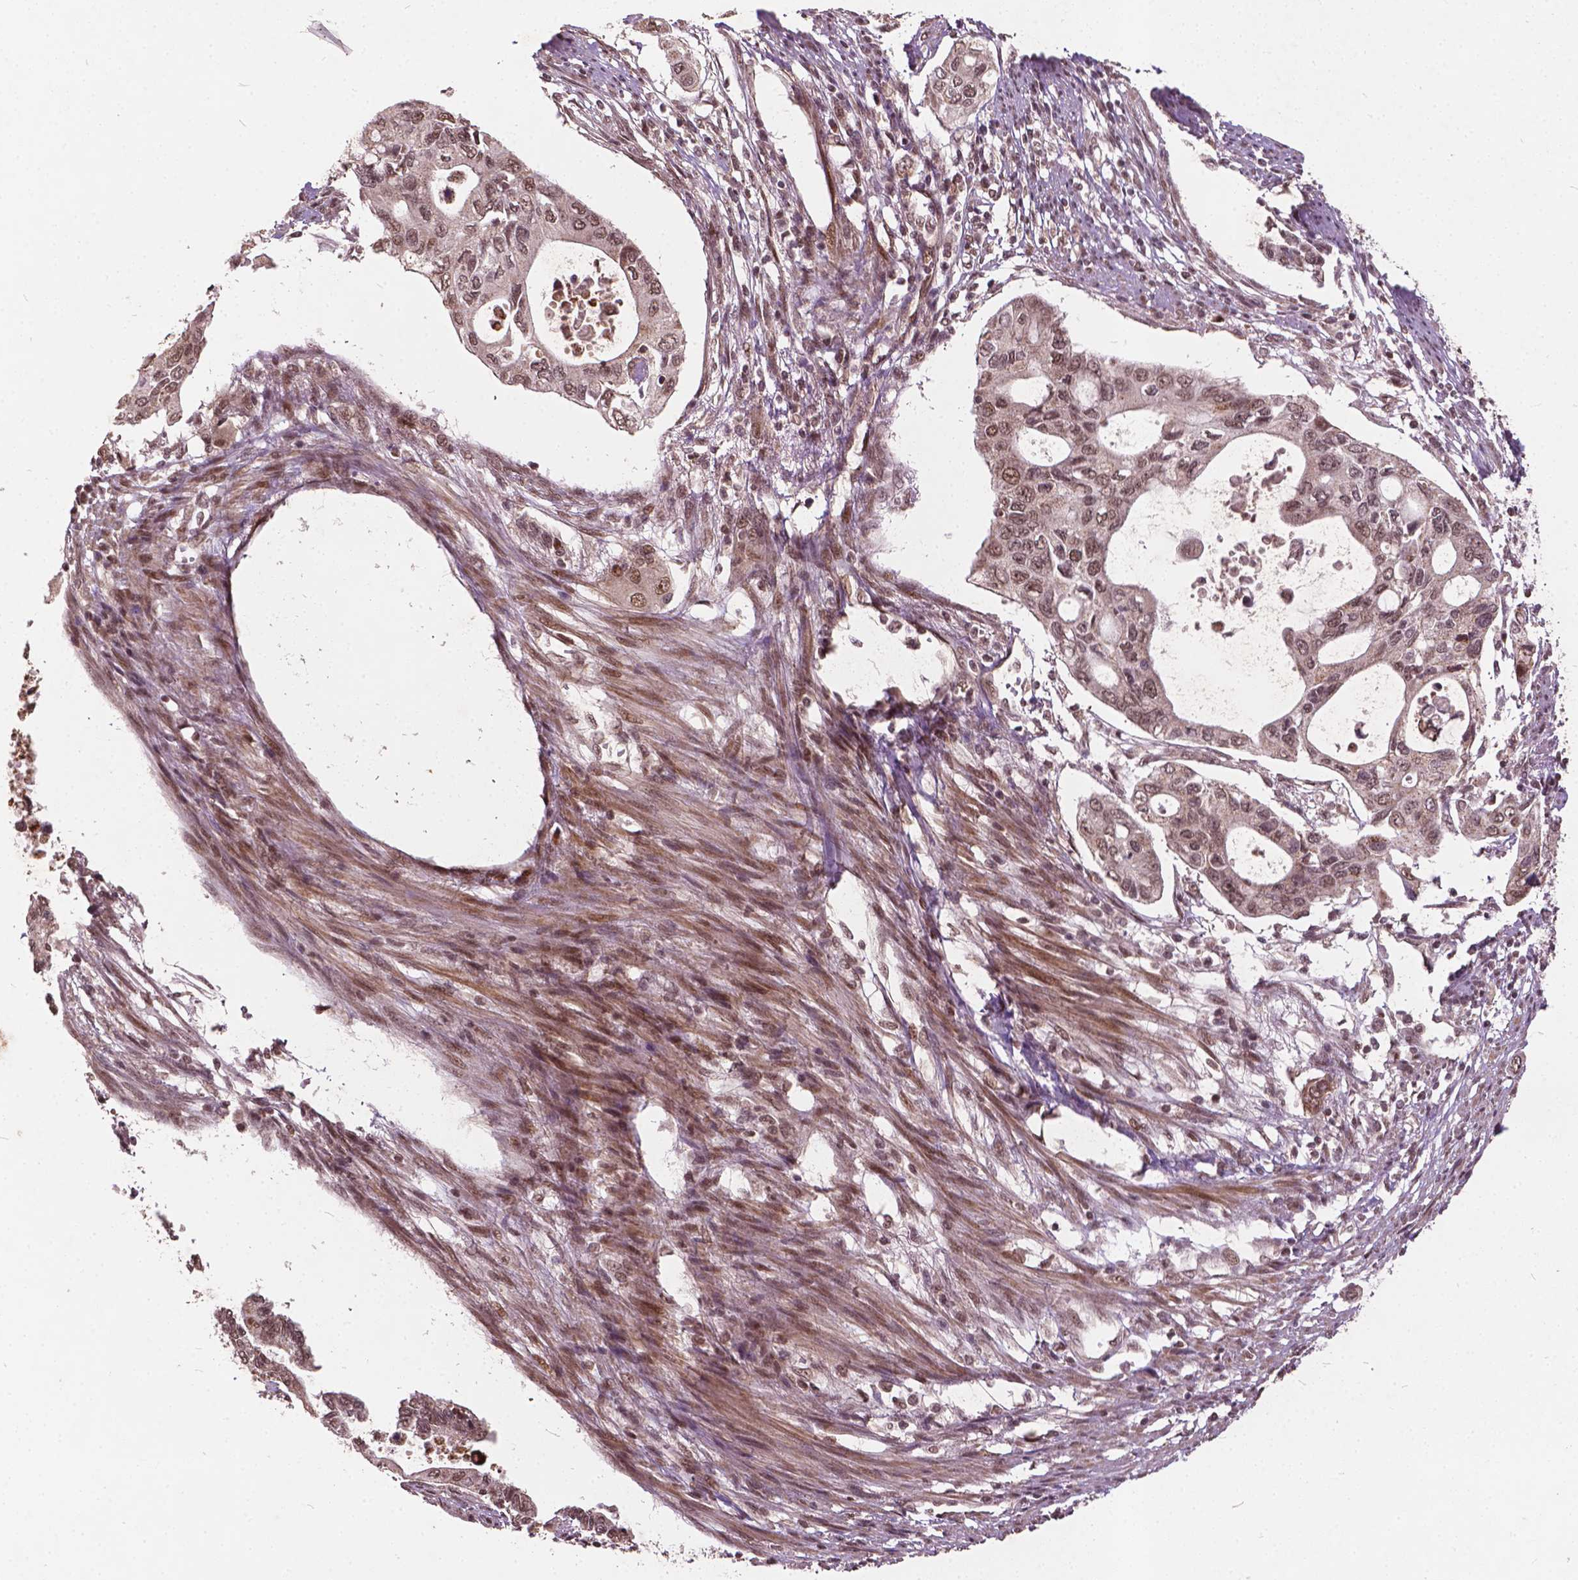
{"staining": {"intensity": "moderate", "quantity": ">75%", "location": "nuclear"}, "tissue": "pancreatic cancer", "cell_type": "Tumor cells", "image_type": "cancer", "snomed": [{"axis": "morphology", "description": "Adenocarcinoma, NOS"}, {"axis": "topography", "description": "Pancreas"}], "caption": "A high-resolution photomicrograph shows immunohistochemistry staining of pancreatic cancer, which shows moderate nuclear staining in approximately >75% of tumor cells.", "gene": "GPS2", "patient": {"sex": "female", "age": 63}}